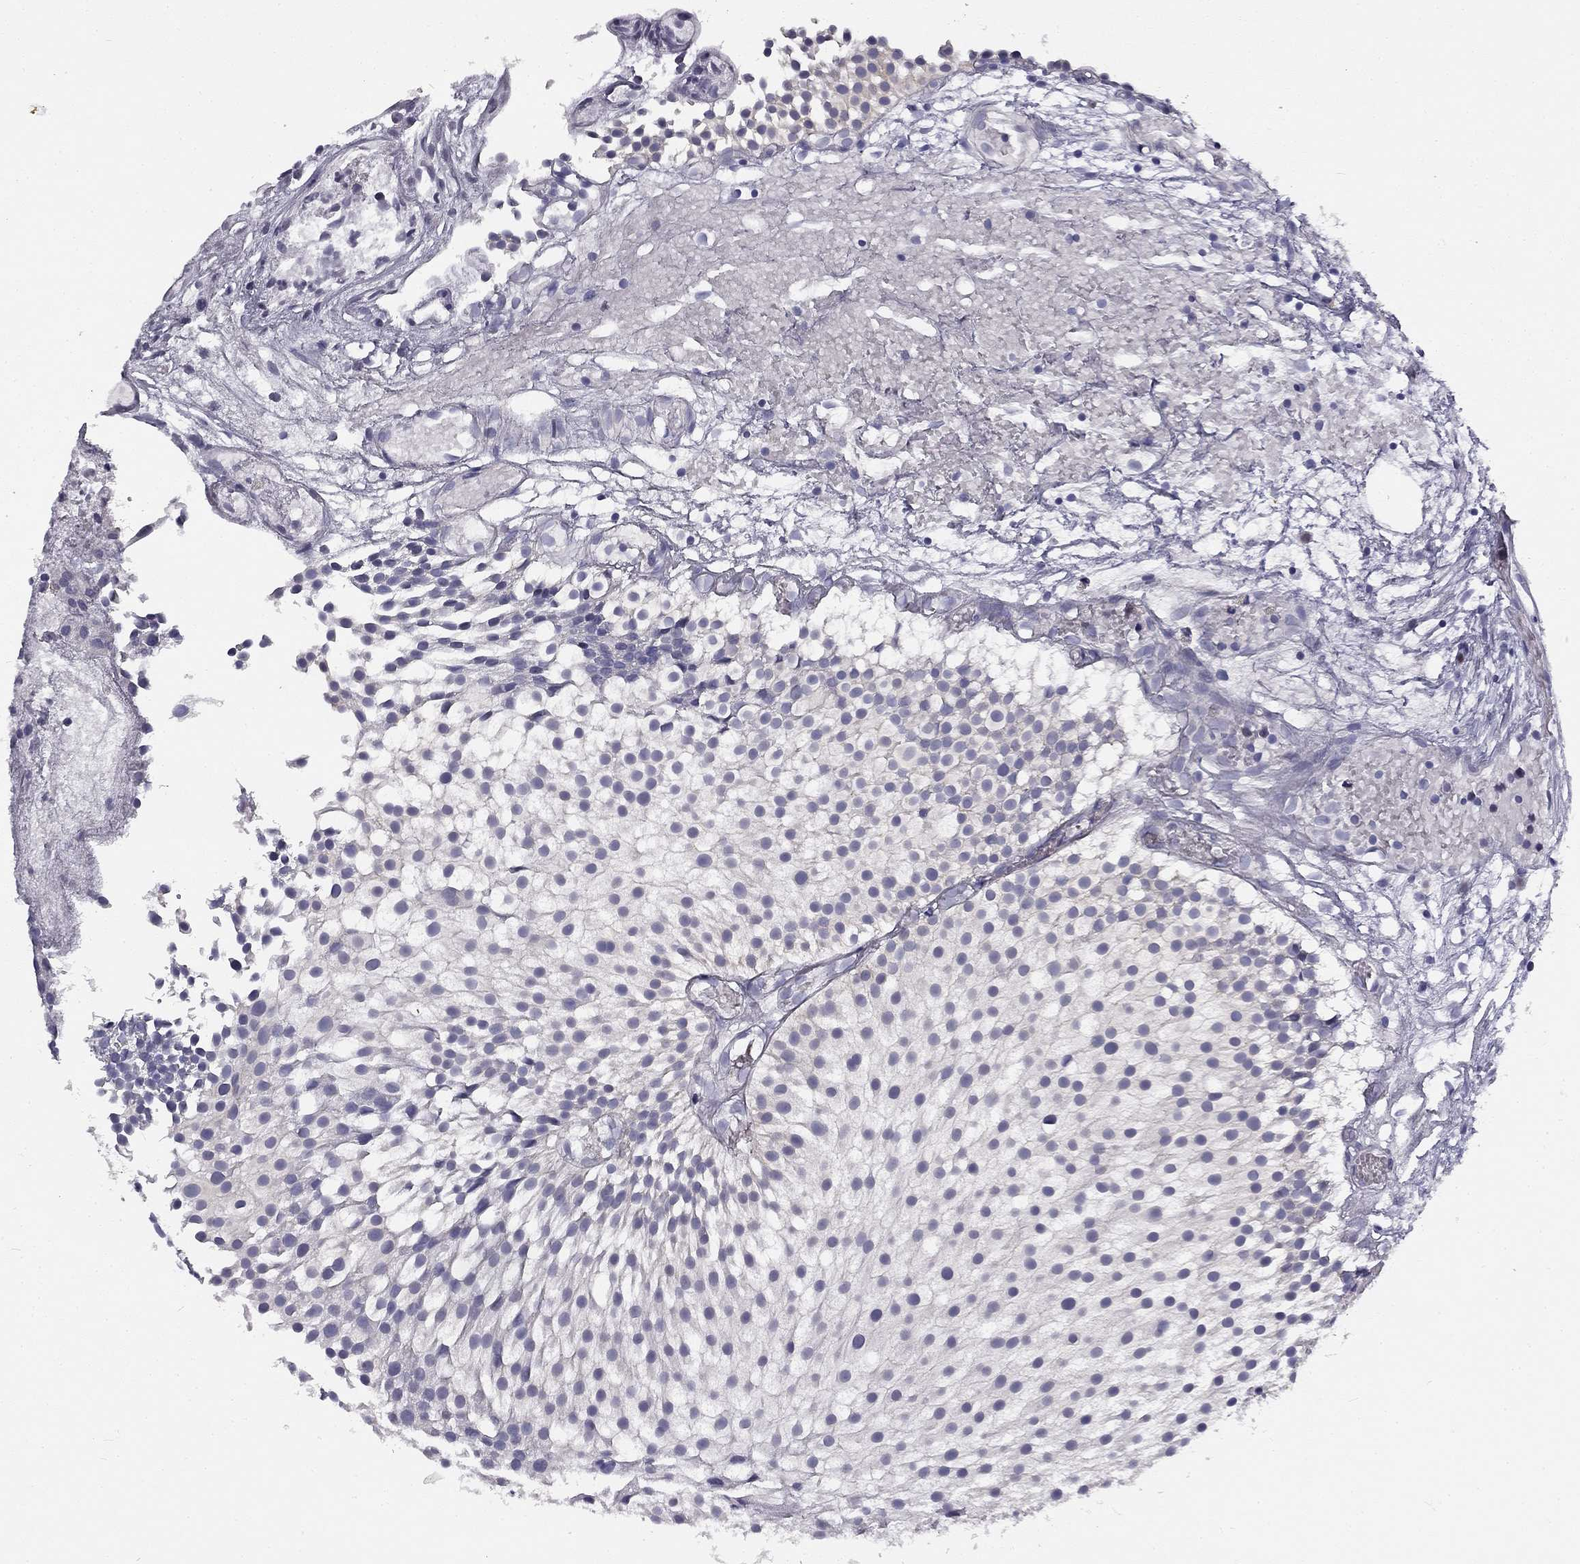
{"staining": {"intensity": "negative", "quantity": "none", "location": "none"}, "tissue": "urothelial cancer", "cell_type": "Tumor cells", "image_type": "cancer", "snomed": [{"axis": "morphology", "description": "Urothelial carcinoma, Low grade"}, {"axis": "topography", "description": "Urinary bladder"}], "caption": "High magnification brightfield microscopy of urothelial cancer stained with DAB (brown) and counterstained with hematoxylin (blue): tumor cells show no significant staining. Nuclei are stained in blue.", "gene": "CNR1", "patient": {"sex": "male", "age": 79}}